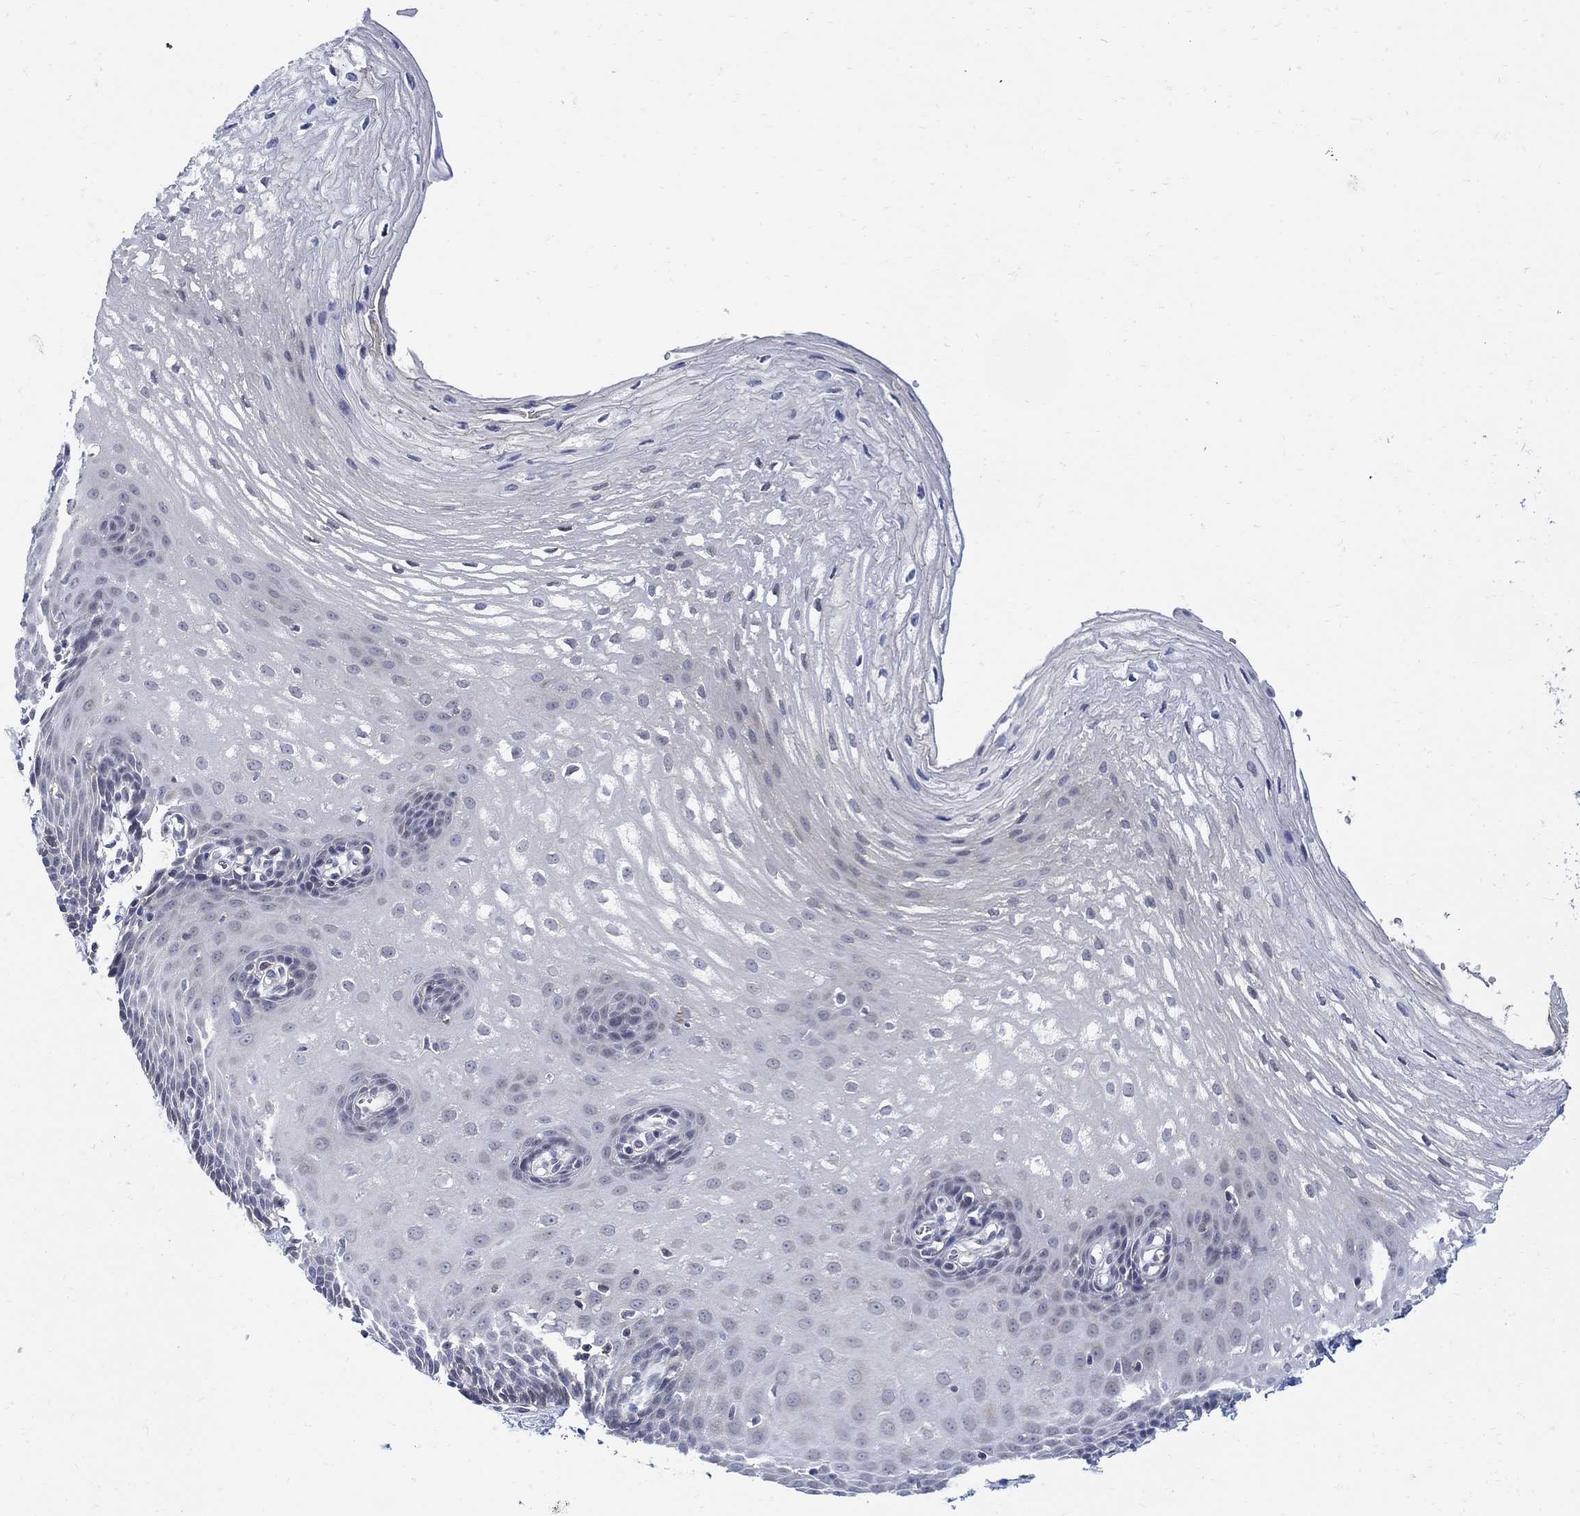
{"staining": {"intensity": "negative", "quantity": "none", "location": "none"}, "tissue": "esophagus", "cell_type": "Squamous epithelial cells", "image_type": "normal", "snomed": [{"axis": "morphology", "description": "Normal tissue, NOS"}, {"axis": "topography", "description": "Esophagus"}], "caption": "Histopathology image shows no significant protein staining in squamous epithelial cells of normal esophagus.", "gene": "PHF21B", "patient": {"sex": "male", "age": 72}}